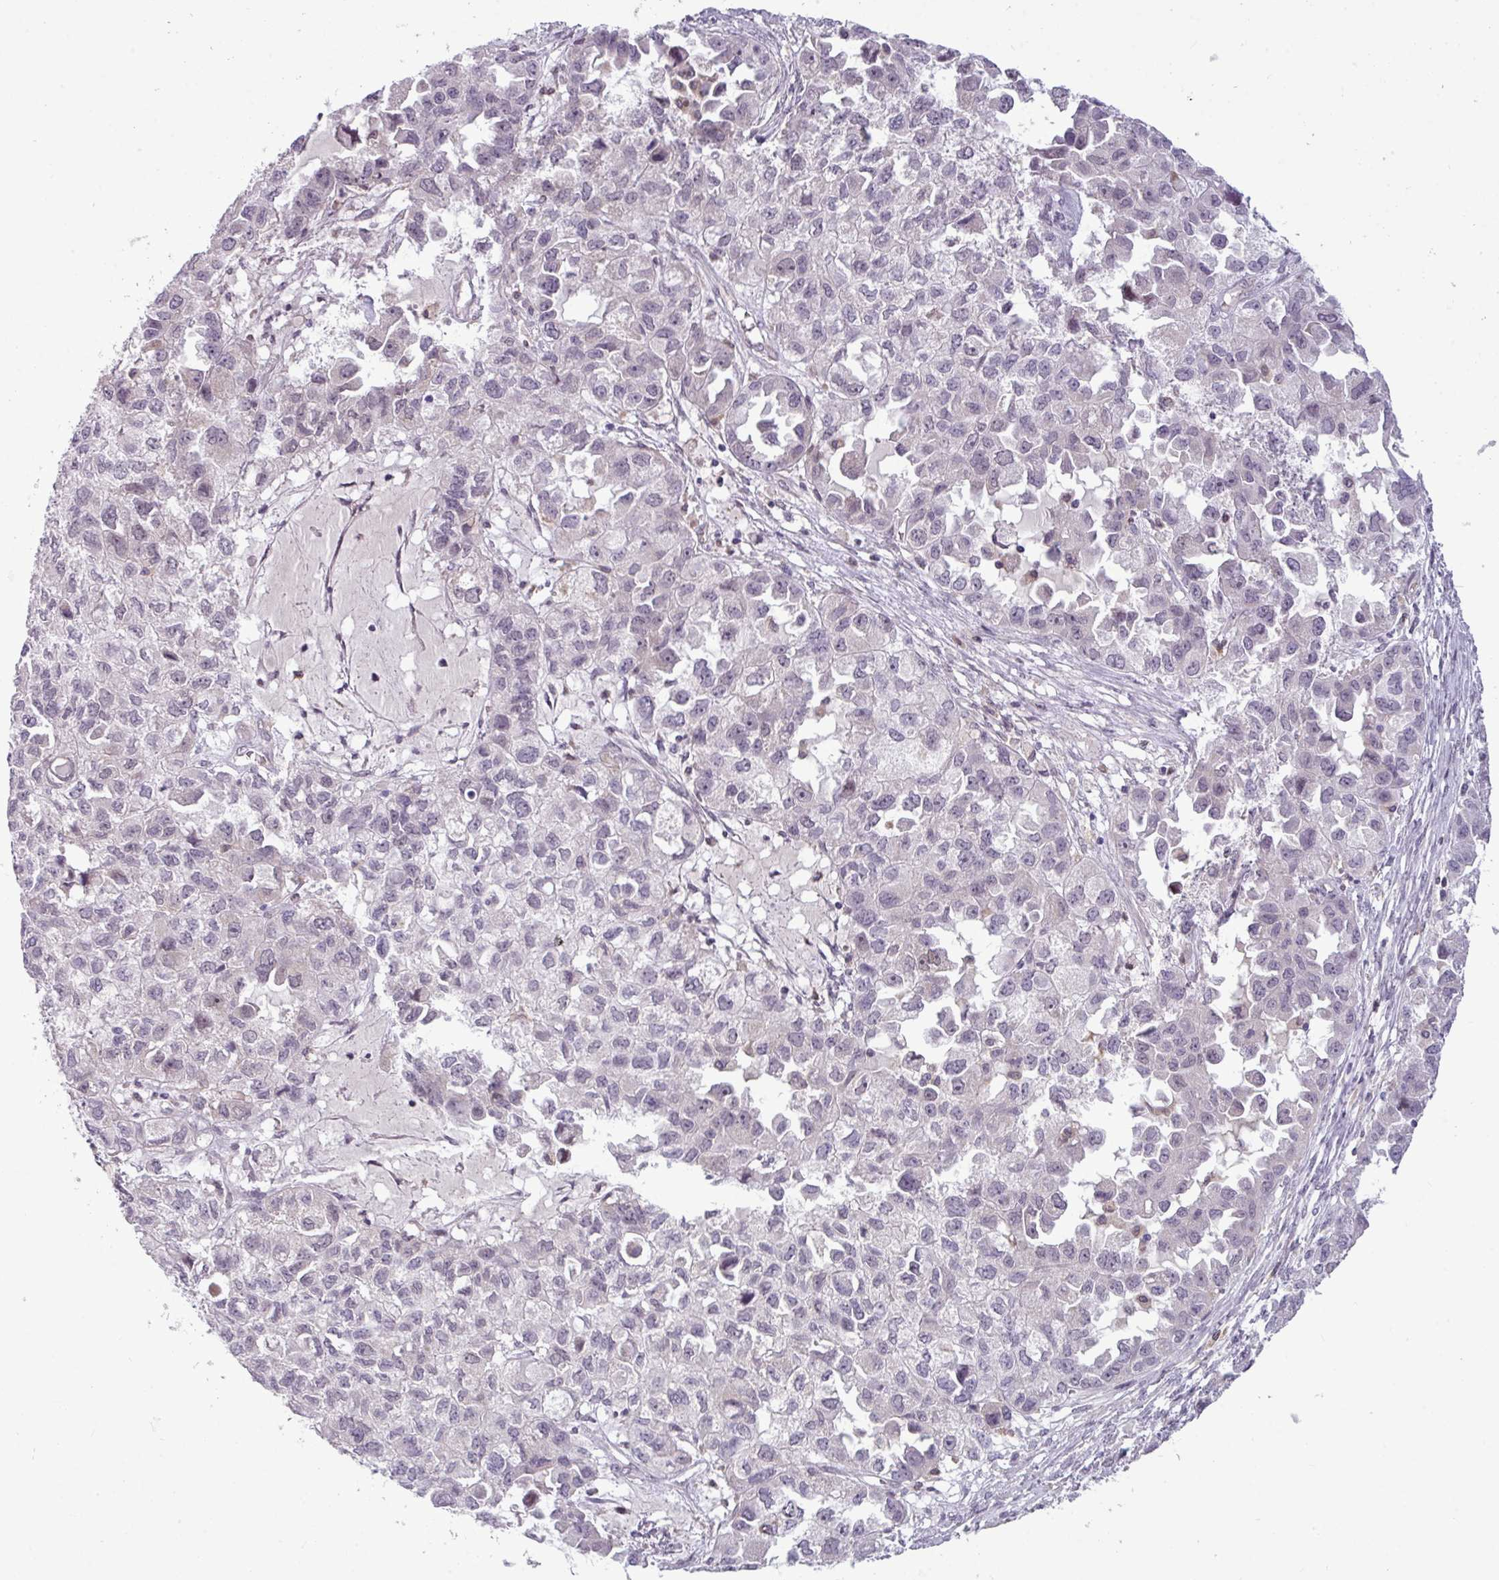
{"staining": {"intensity": "negative", "quantity": "none", "location": "none"}, "tissue": "ovarian cancer", "cell_type": "Tumor cells", "image_type": "cancer", "snomed": [{"axis": "morphology", "description": "Cystadenocarcinoma, serous, NOS"}, {"axis": "topography", "description": "Ovary"}], "caption": "Photomicrograph shows no protein positivity in tumor cells of ovarian cancer tissue.", "gene": "SLC66A2", "patient": {"sex": "female", "age": 84}}